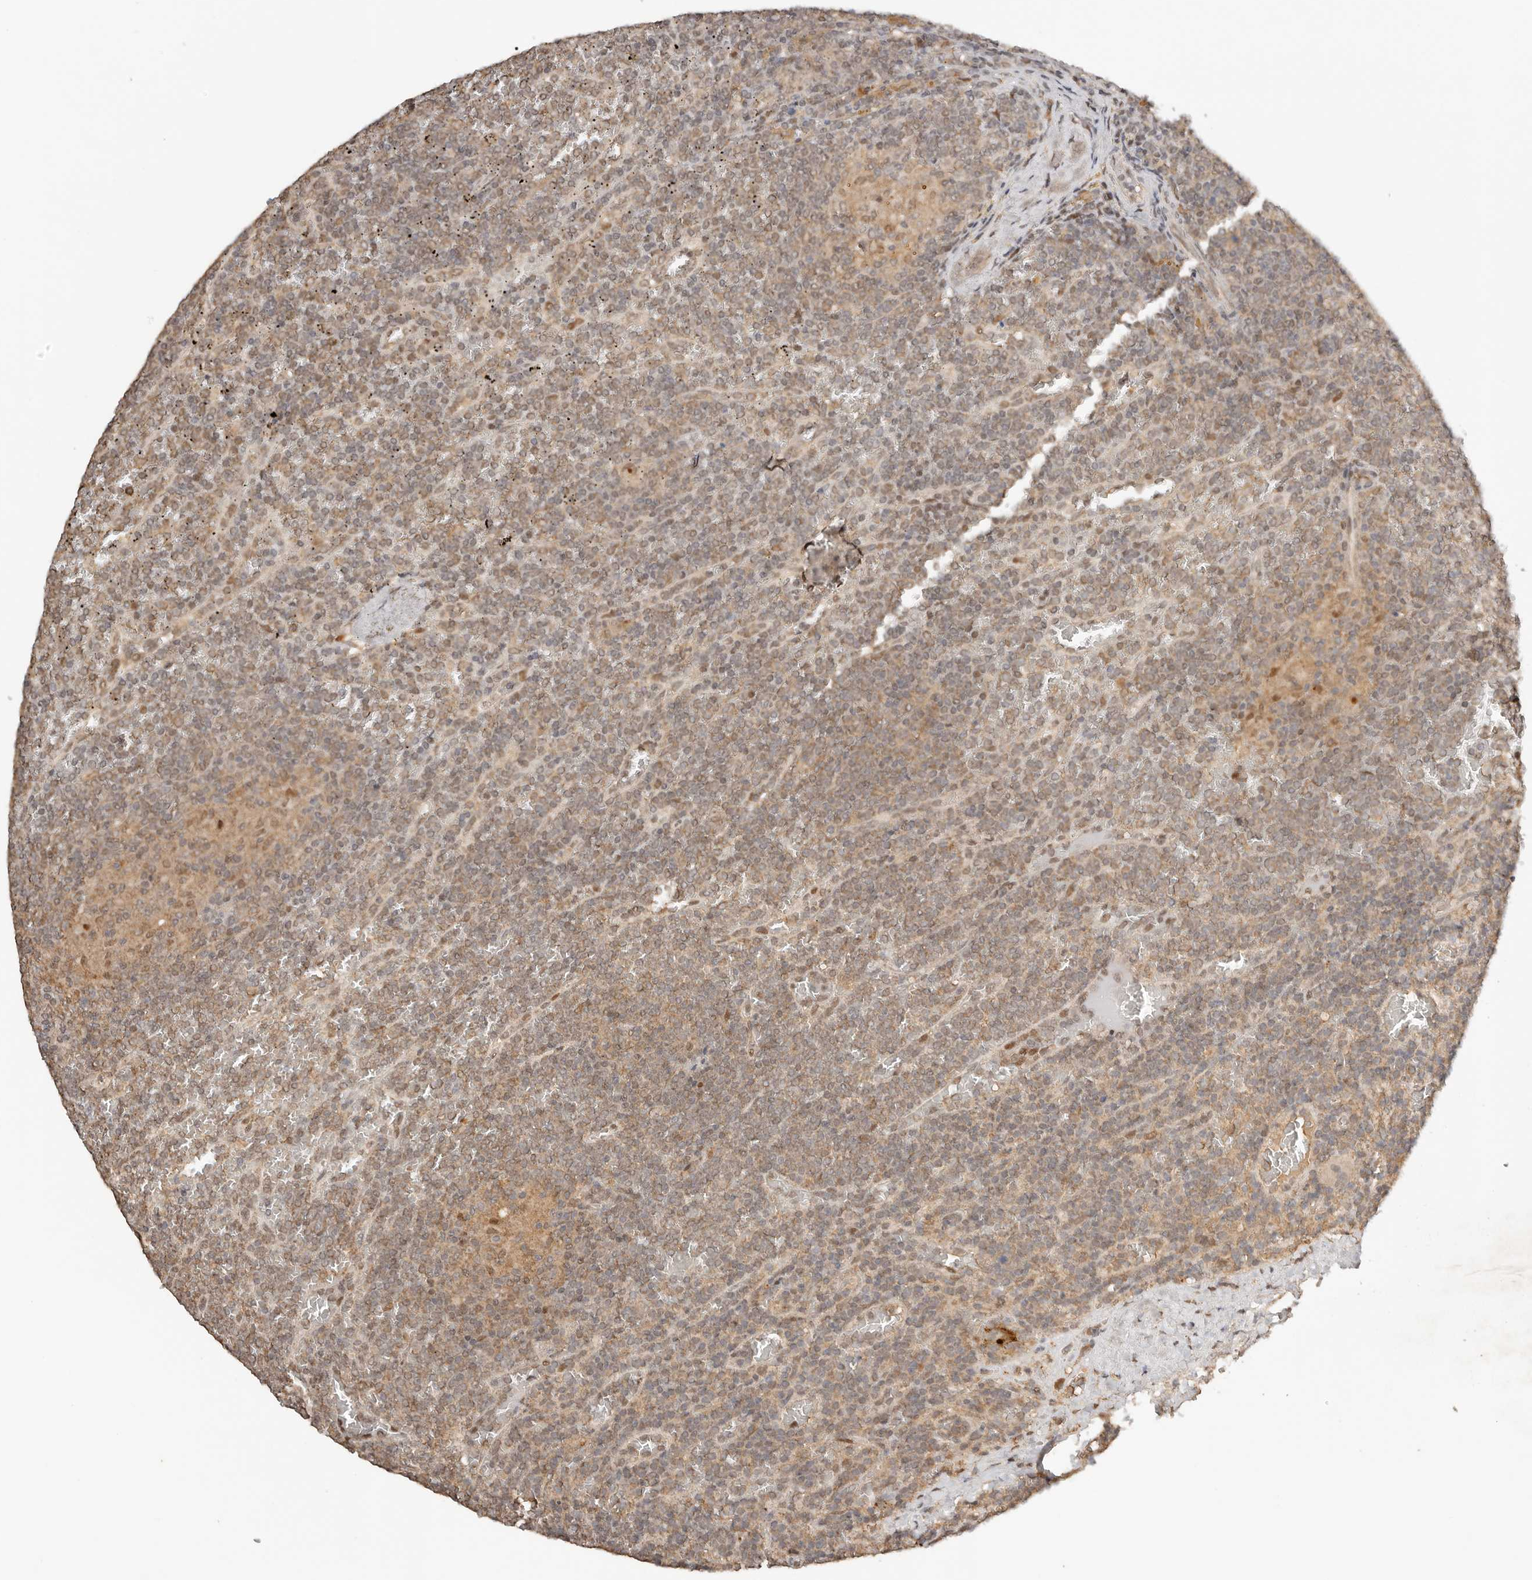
{"staining": {"intensity": "moderate", "quantity": "25%-75%", "location": "cytoplasmic/membranous"}, "tissue": "lymphoma", "cell_type": "Tumor cells", "image_type": "cancer", "snomed": [{"axis": "morphology", "description": "Malignant lymphoma, non-Hodgkin's type, Low grade"}, {"axis": "topography", "description": "Spleen"}], "caption": "The histopathology image displays a brown stain indicating the presence of a protein in the cytoplasmic/membranous of tumor cells in lymphoma.", "gene": "SEC14L1", "patient": {"sex": "female", "age": 19}}